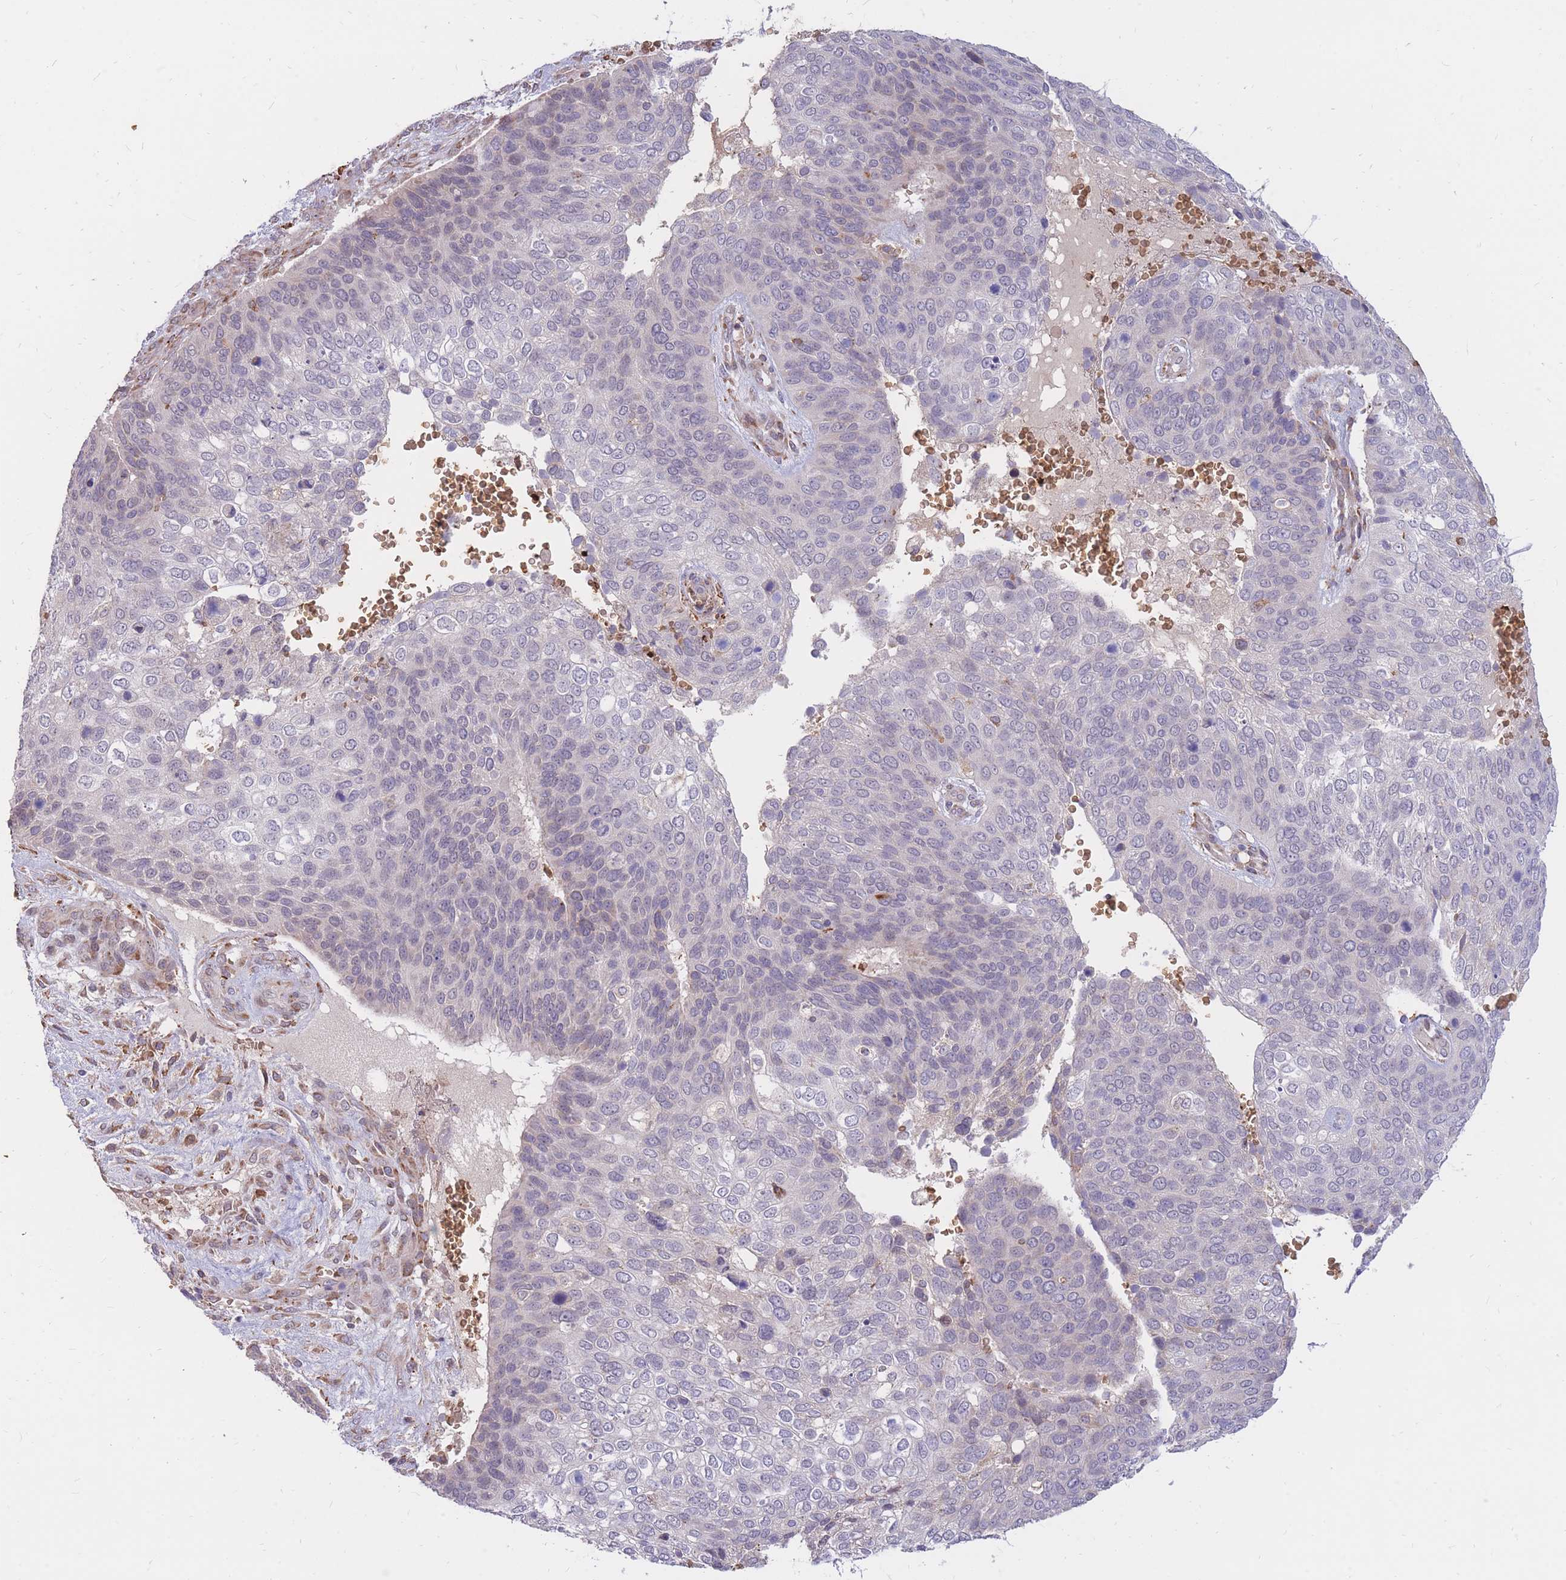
{"staining": {"intensity": "negative", "quantity": "none", "location": "none"}, "tissue": "skin cancer", "cell_type": "Tumor cells", "image_type": "cancer", "snomed": [{"axis": "morphology", "description": "Basal cell carcinoma"}, {"axis": "topography", "description": "Skin"}], "caption": "The immunohistochemistry (IHC) photomicrograph has no significant staining in tumor cells of skin cancer (basal cell carcinoma) tissue.", "gene": "ATP10D", "patient": {"sex": "female", "age": 74}}